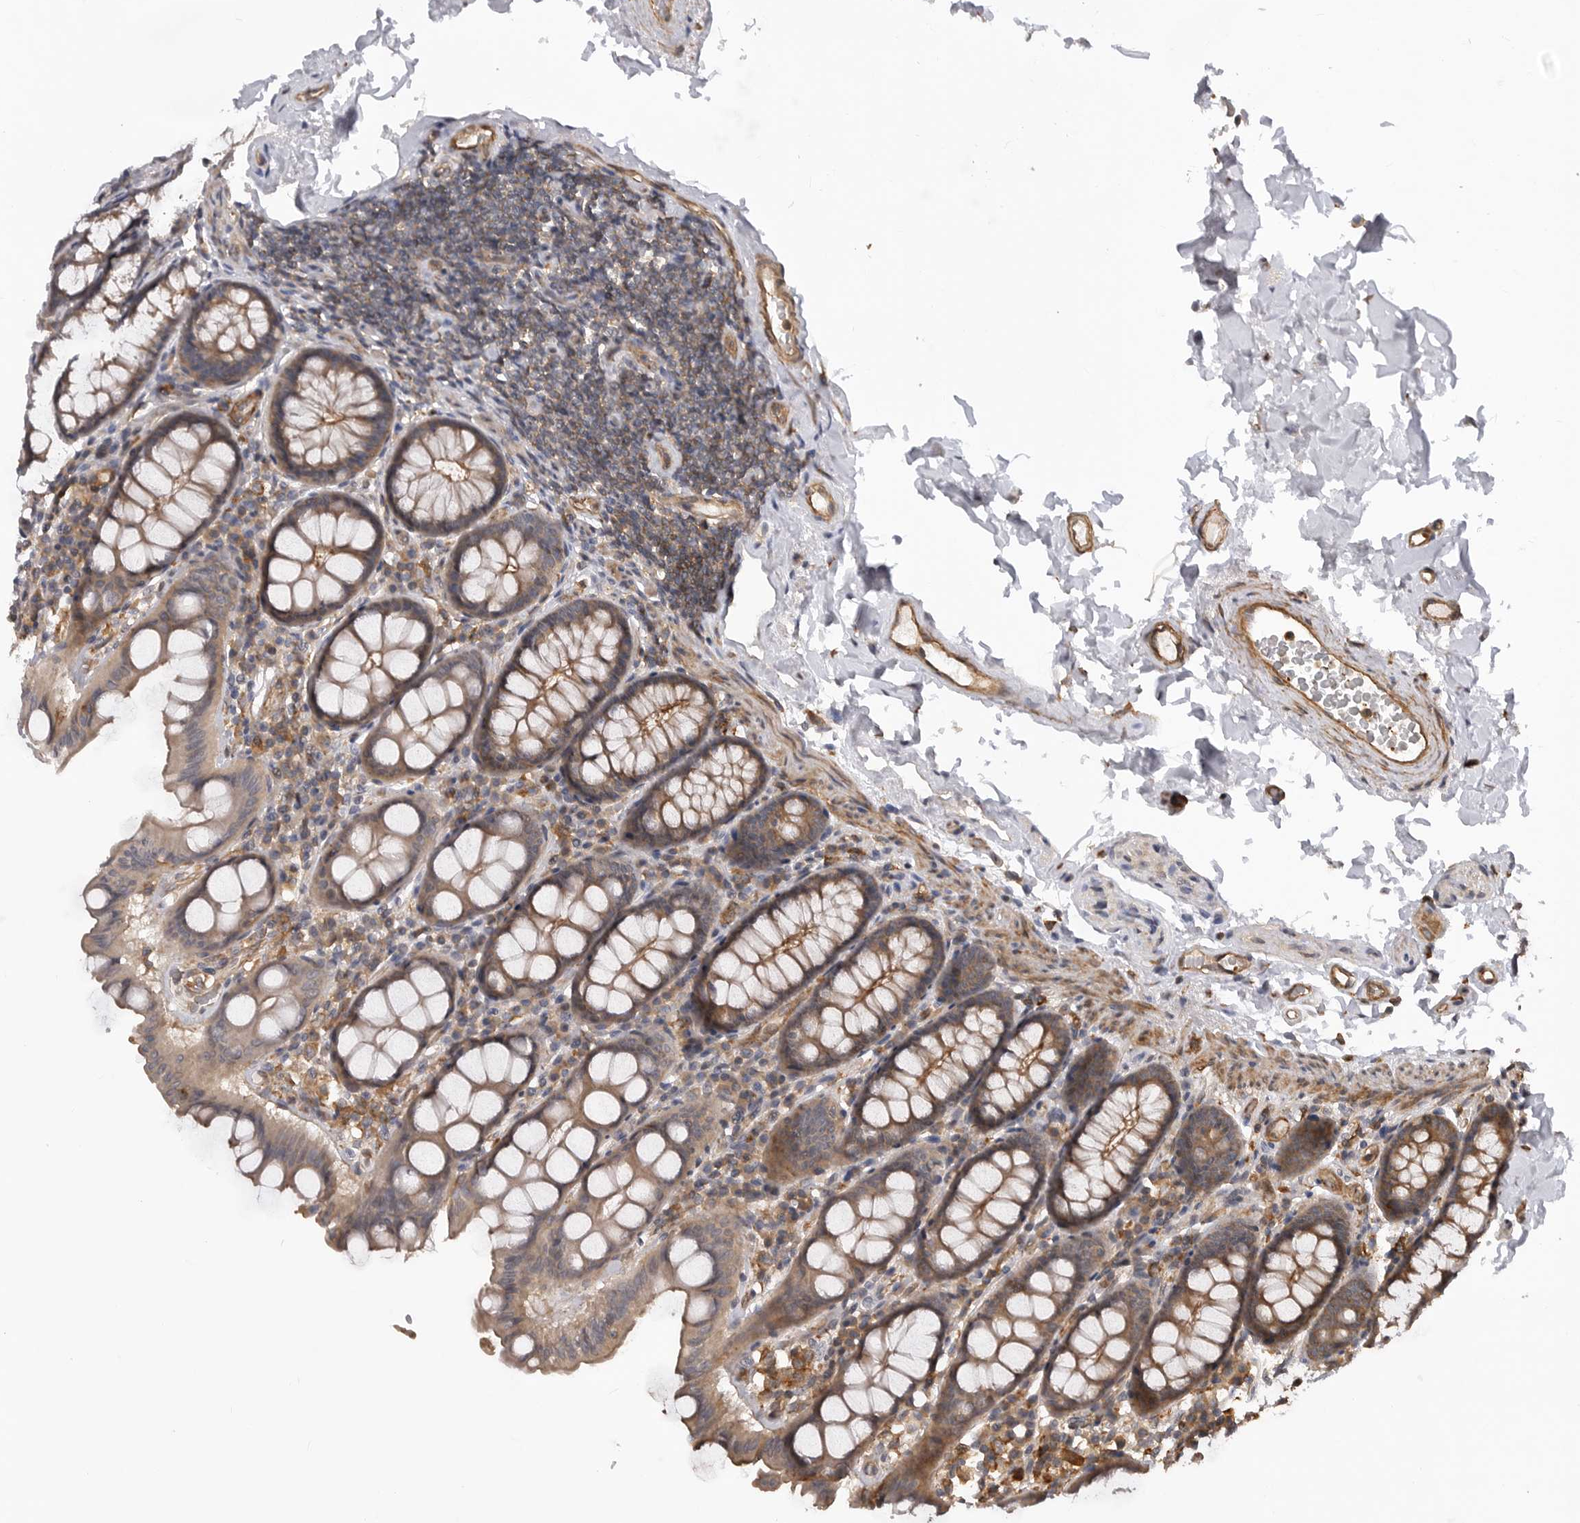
{"staining": {"intensity": "moderate", "quantity": ">75%", "location": "cytoplasmic/membranous"}, "tissue": "colon", "cell_type": "Endothelial cells", "image_type": "normal", "snomed": [{"axis": "morphology", "description": "Normal tissue, NOS"}, {"axis": "topography", "description": "Colon"}, {"axis": "topography", "description": "Peripheral nerve tissue"}], "caption": "Endothelial cells exhibit medium levels of moderate cytoplasmic/membranous expression in about >75% of cells in benign human colon. (DAB (3,3'-diaminobenzidine) IHC with brightfield microscopy, high magnification).", "gene": "TRIM56", "patient": {"sex": "female", "age": 61}}